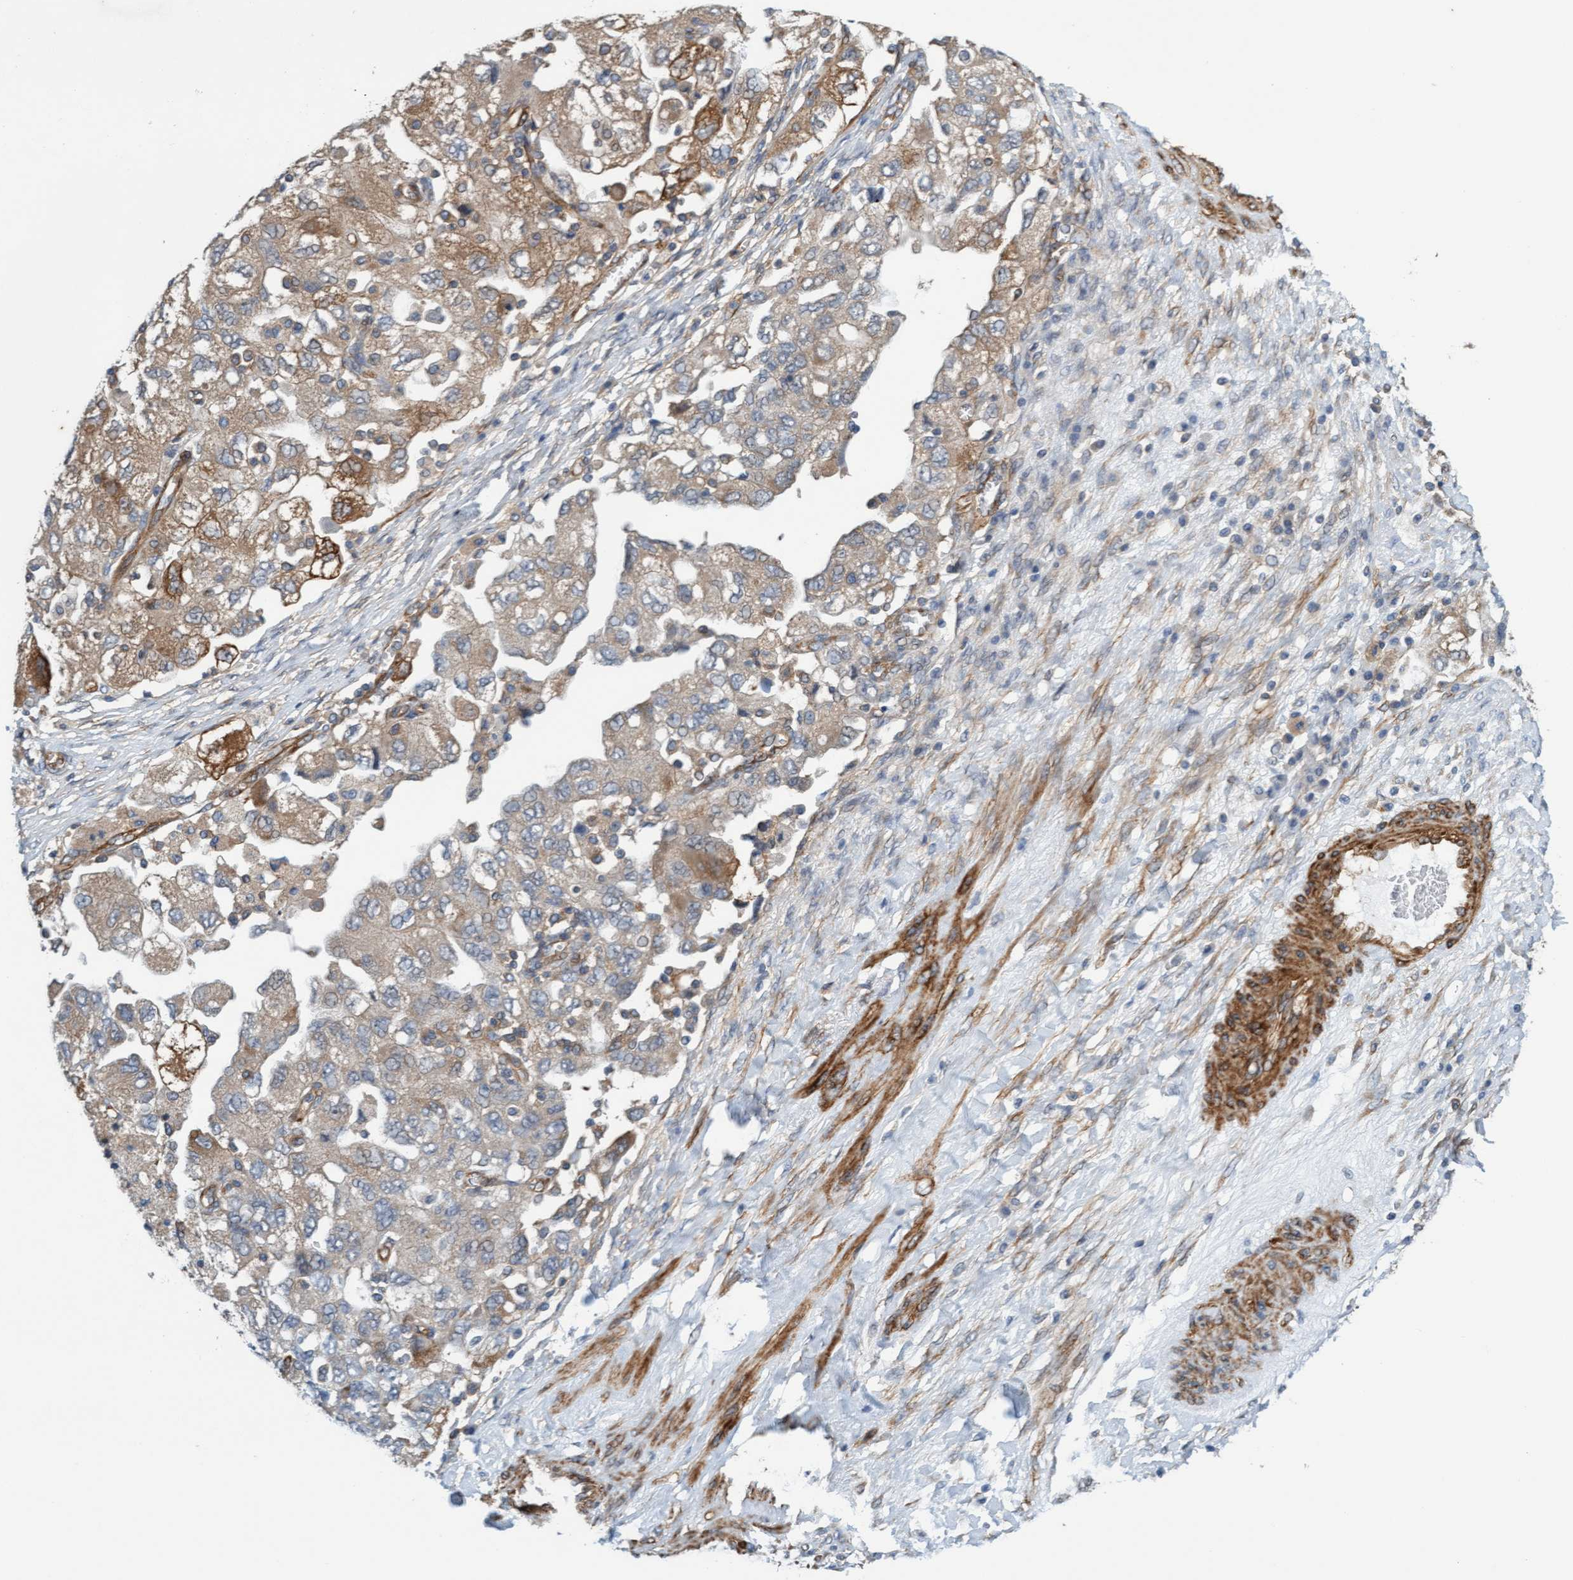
{"staining": {"intensity": "moderate", "quantity": "25%-75%", "location": "cytoplasmic/membranous"}, "tissue": "ovarian cancer", "cell_type": "Tumor cells", "image_type": "cancer", "snomed": [{"axis": "morphology", "description": "Carcinoma, NOS"}, {"axis": "morphology", "description": "Cystadenocarcinoma, serous, NOS"}, {"axis": "topography", "description": "Ovary"}], "caption": "Immunohistochemistry (IHC) of ovarian serous cystadenocarcinoma shows medium levels of moderate cytoplasmic/membranous staining in about 25%-75% of tumor cells.", "gene": "FMNL3", "patient": {"sex": "female", "age": 69}}